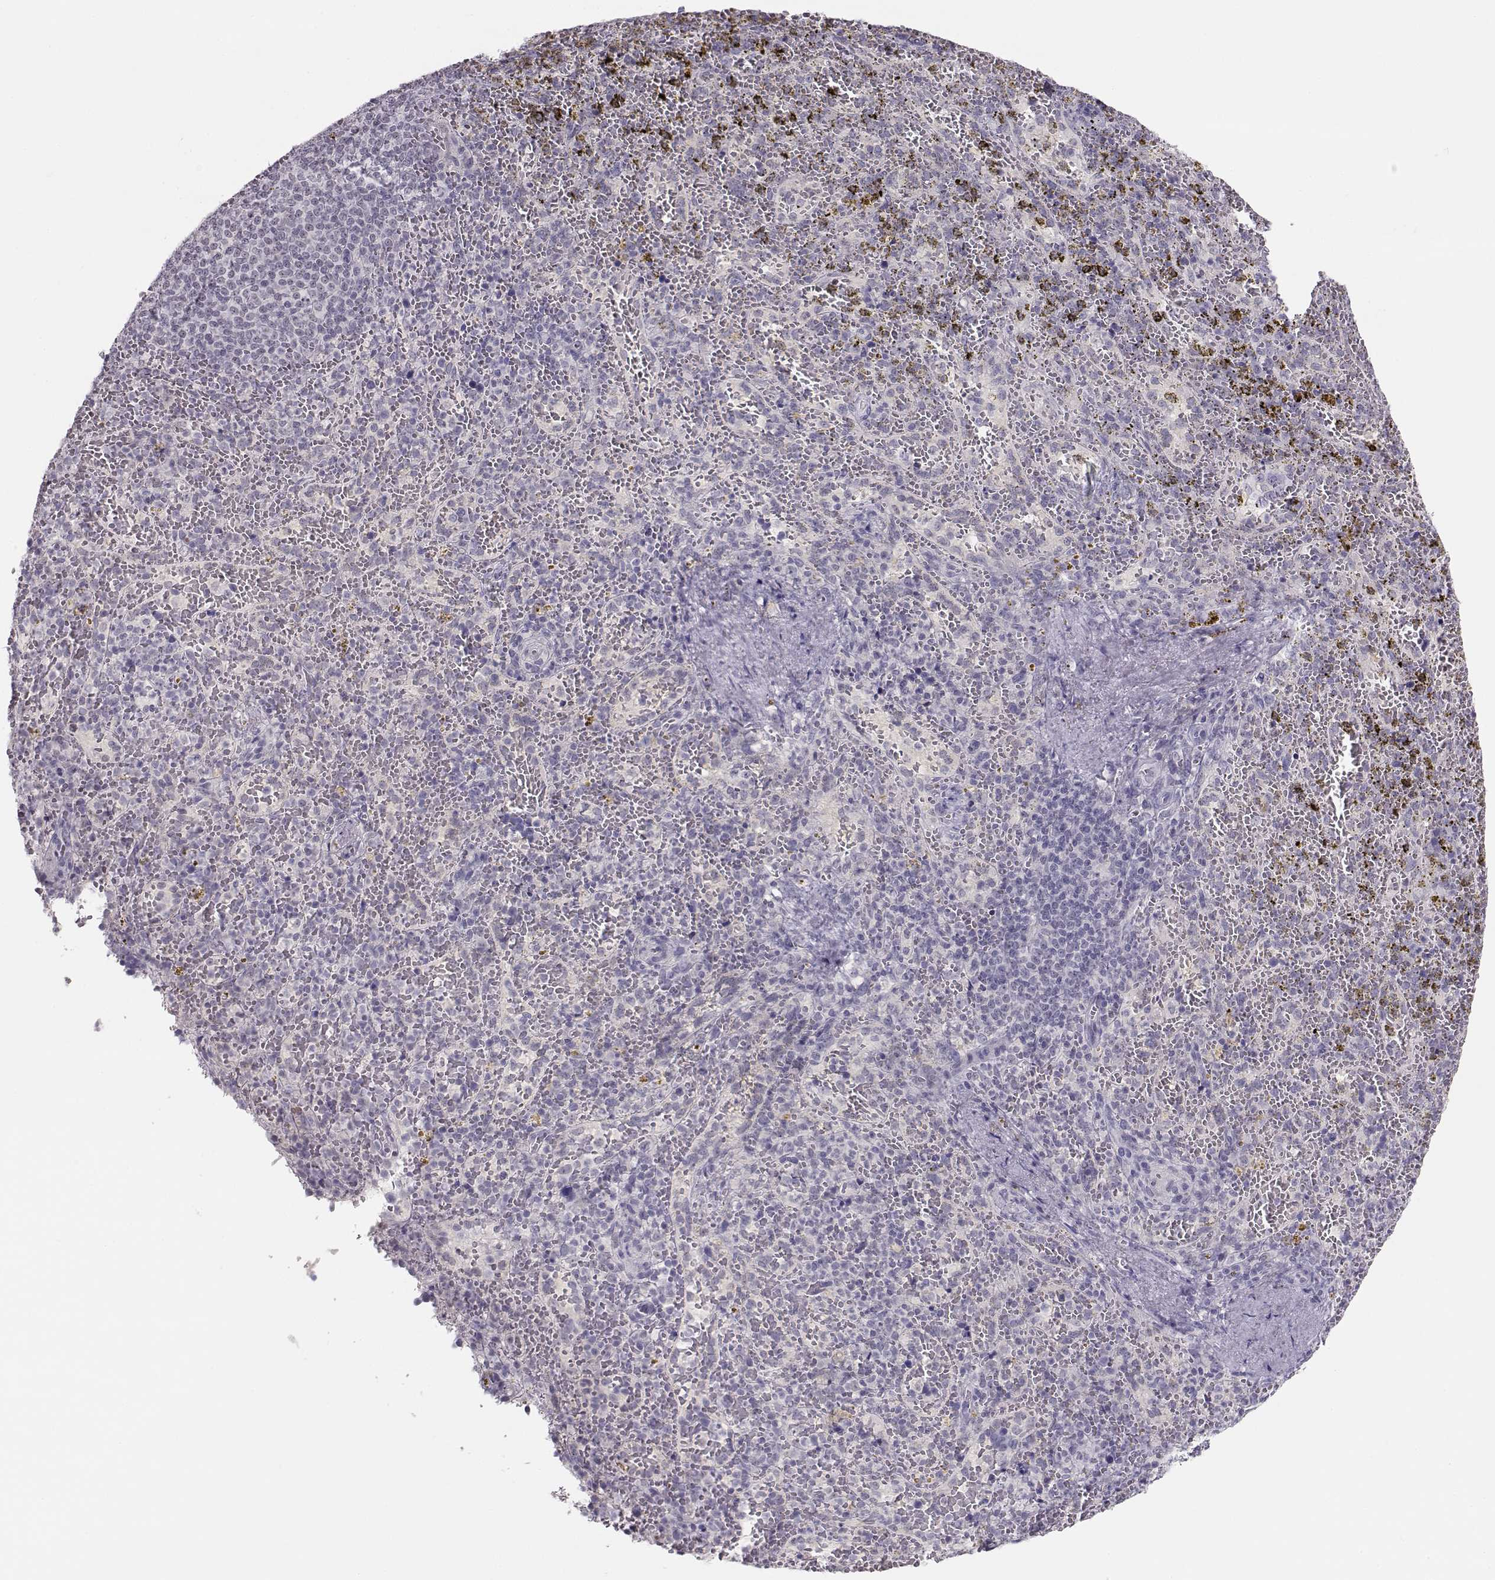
{"staining": {"intensity": "negative", "quantity": "none", "location": "none"}, "tissue": "spleen", "cell_type": "Cells in red pulp", "image_type": "normal", "snomed": [{"axis": "morphology", "description": "Normal tissue, NOS"}, {"axis": "topography", "description": "Spleen"}], "caption": "Immunohistochemistry (IHC) micrograph of unremarkable spleen: human spleen stained with DAB demonstrates no significant protein positivity in cells in red pulp. (Brightfield microscopy of DAB (3,3'-diaminobenzidine) IHC at high magnification).", "gene": "IMPG1", "patient": {"sex": "female", "age": 50}}